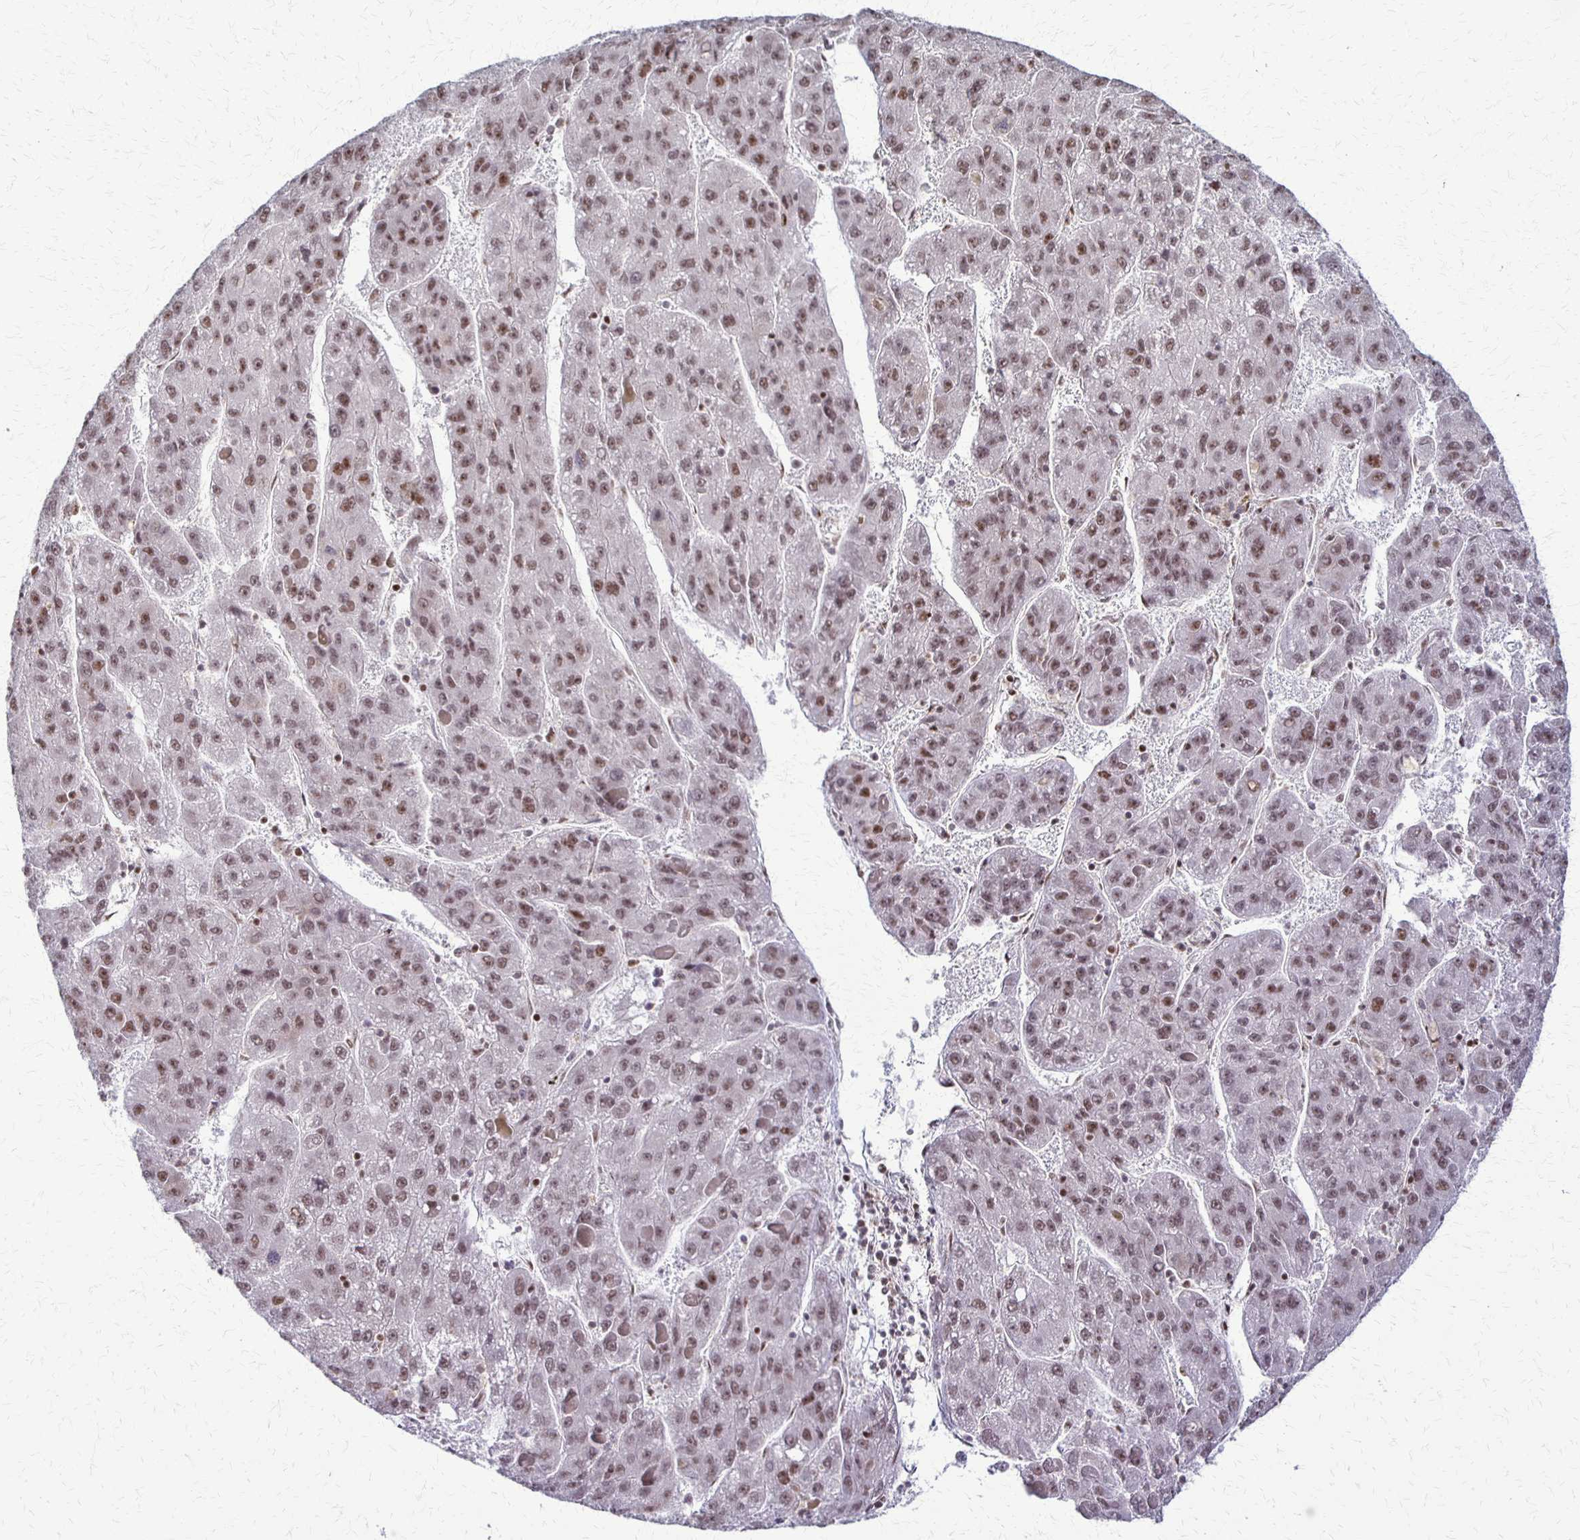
{"staining": {"intensity": "moderate", "quantity": ">75%", "location": "nuclear"}, "tissue": "liver cancer", "cell_type": "Tumor cells", "image_type": "cancer", "snomed": [{"axis": "morphology", "description": "Carcinoma, Hepatocellular, NOS"}, {"axis": "topography", "description": "Liver"}], "caption": "Tumor cells display medium levels of moderate nuclear staining in about >75% of cells in liver hepatocellular carcinoma. (IHC, brightfield microscopy, high magnification).", "gene": "XRCC6", "patient": {"sex": "female", "age": 82}}